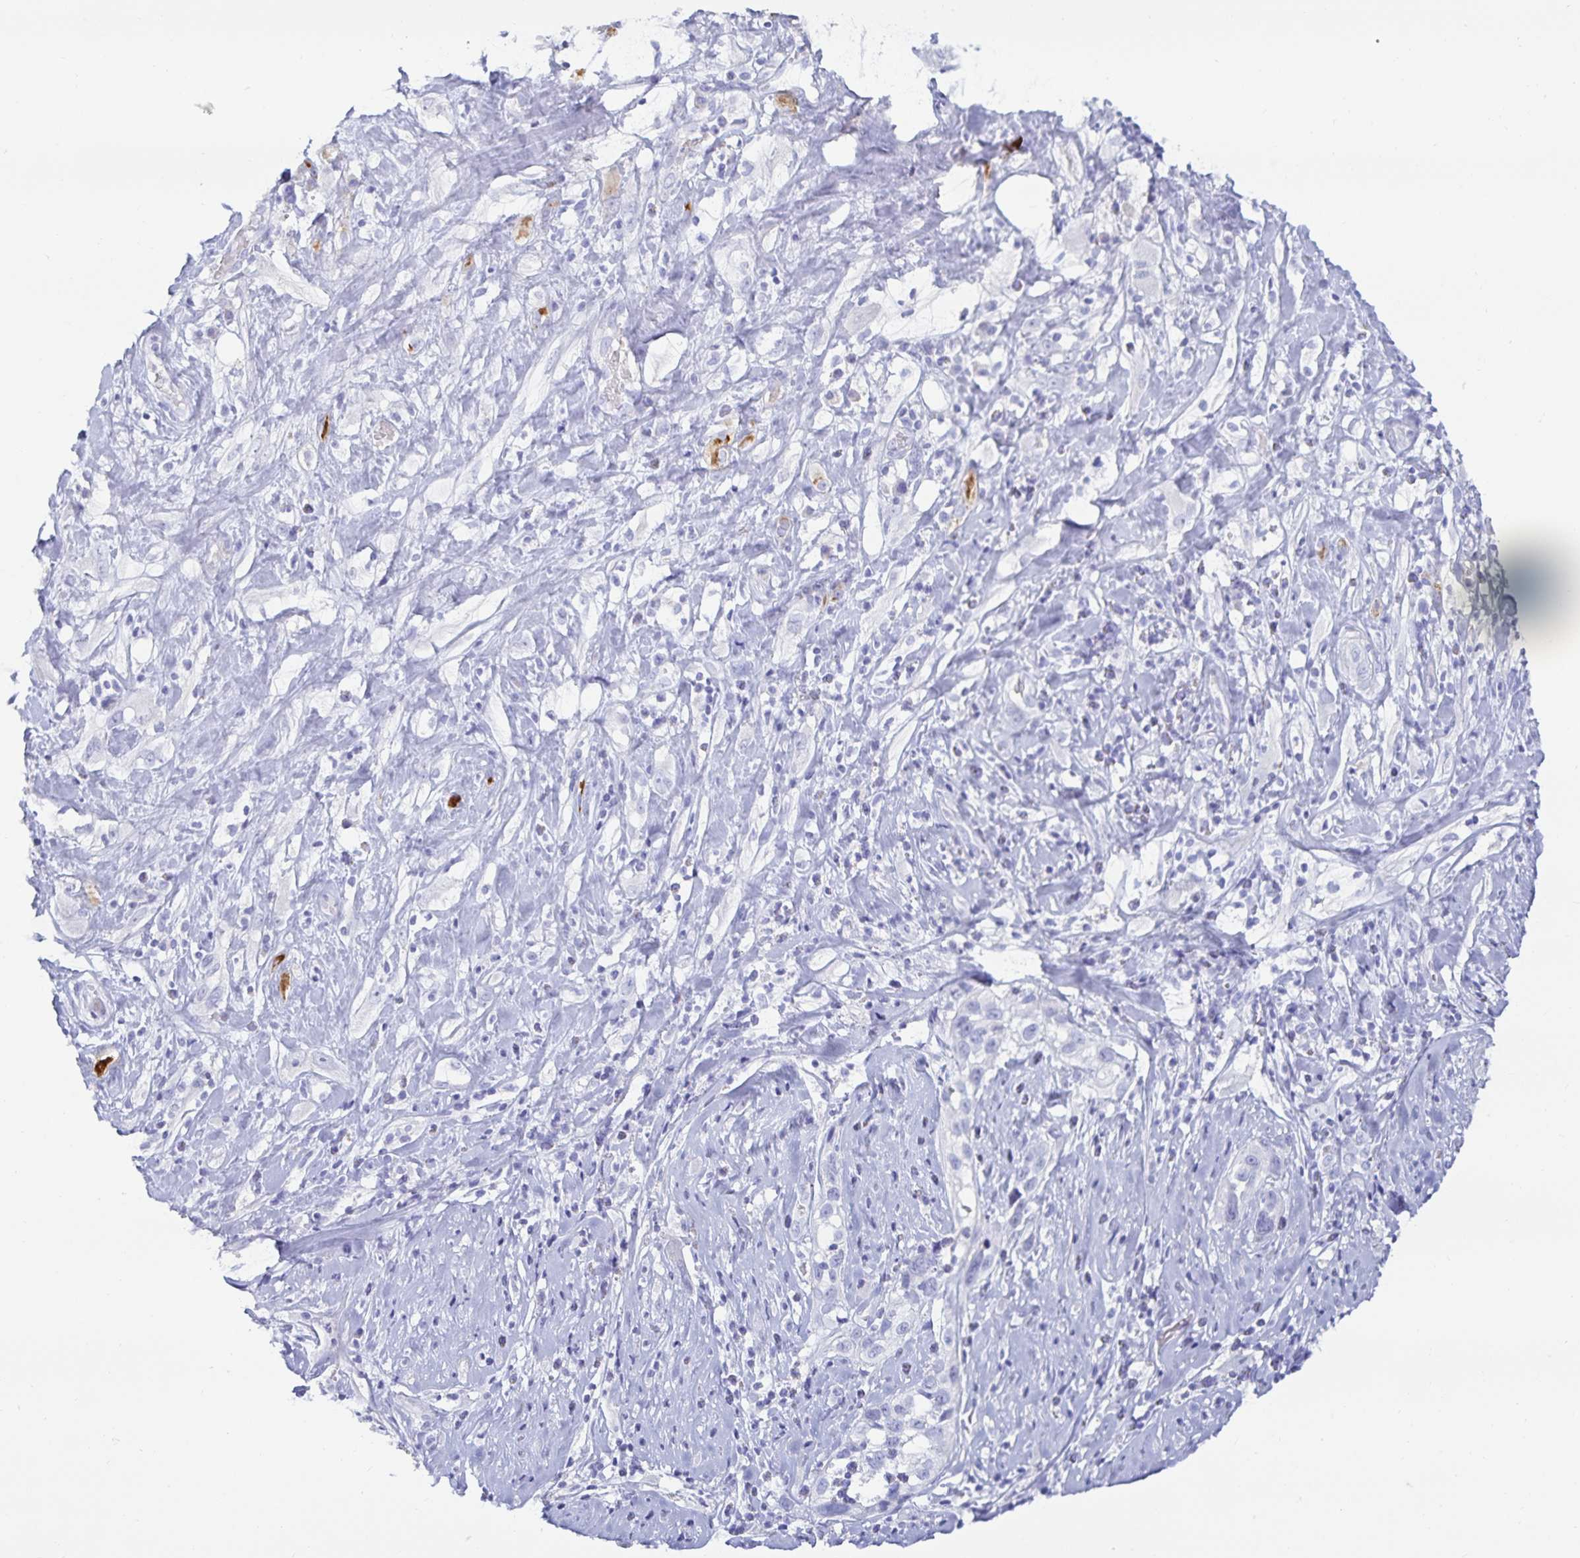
{"staining": {"intensity": "negative", "quantity": "none", "location": "none"}, "tissue": "skin cancer", "cell_type": "Tumor cells", "image_type": "cancer", "snomed": [{"axis": "morphology", "description": "Squamous cell carcinoma, NOS"}, {"axis": "topography", "description": "Skin"}], "caption": "IHC image of neoplastic tissue: human skin squamous cell carcinoma stained with DAB (3,3'-diaminobenzidine) shows no significant protein staining in tumor cells. Nuclei are stained in blue.", "gene": "MON2", "patient": {"sex": "male", "age": 82}}